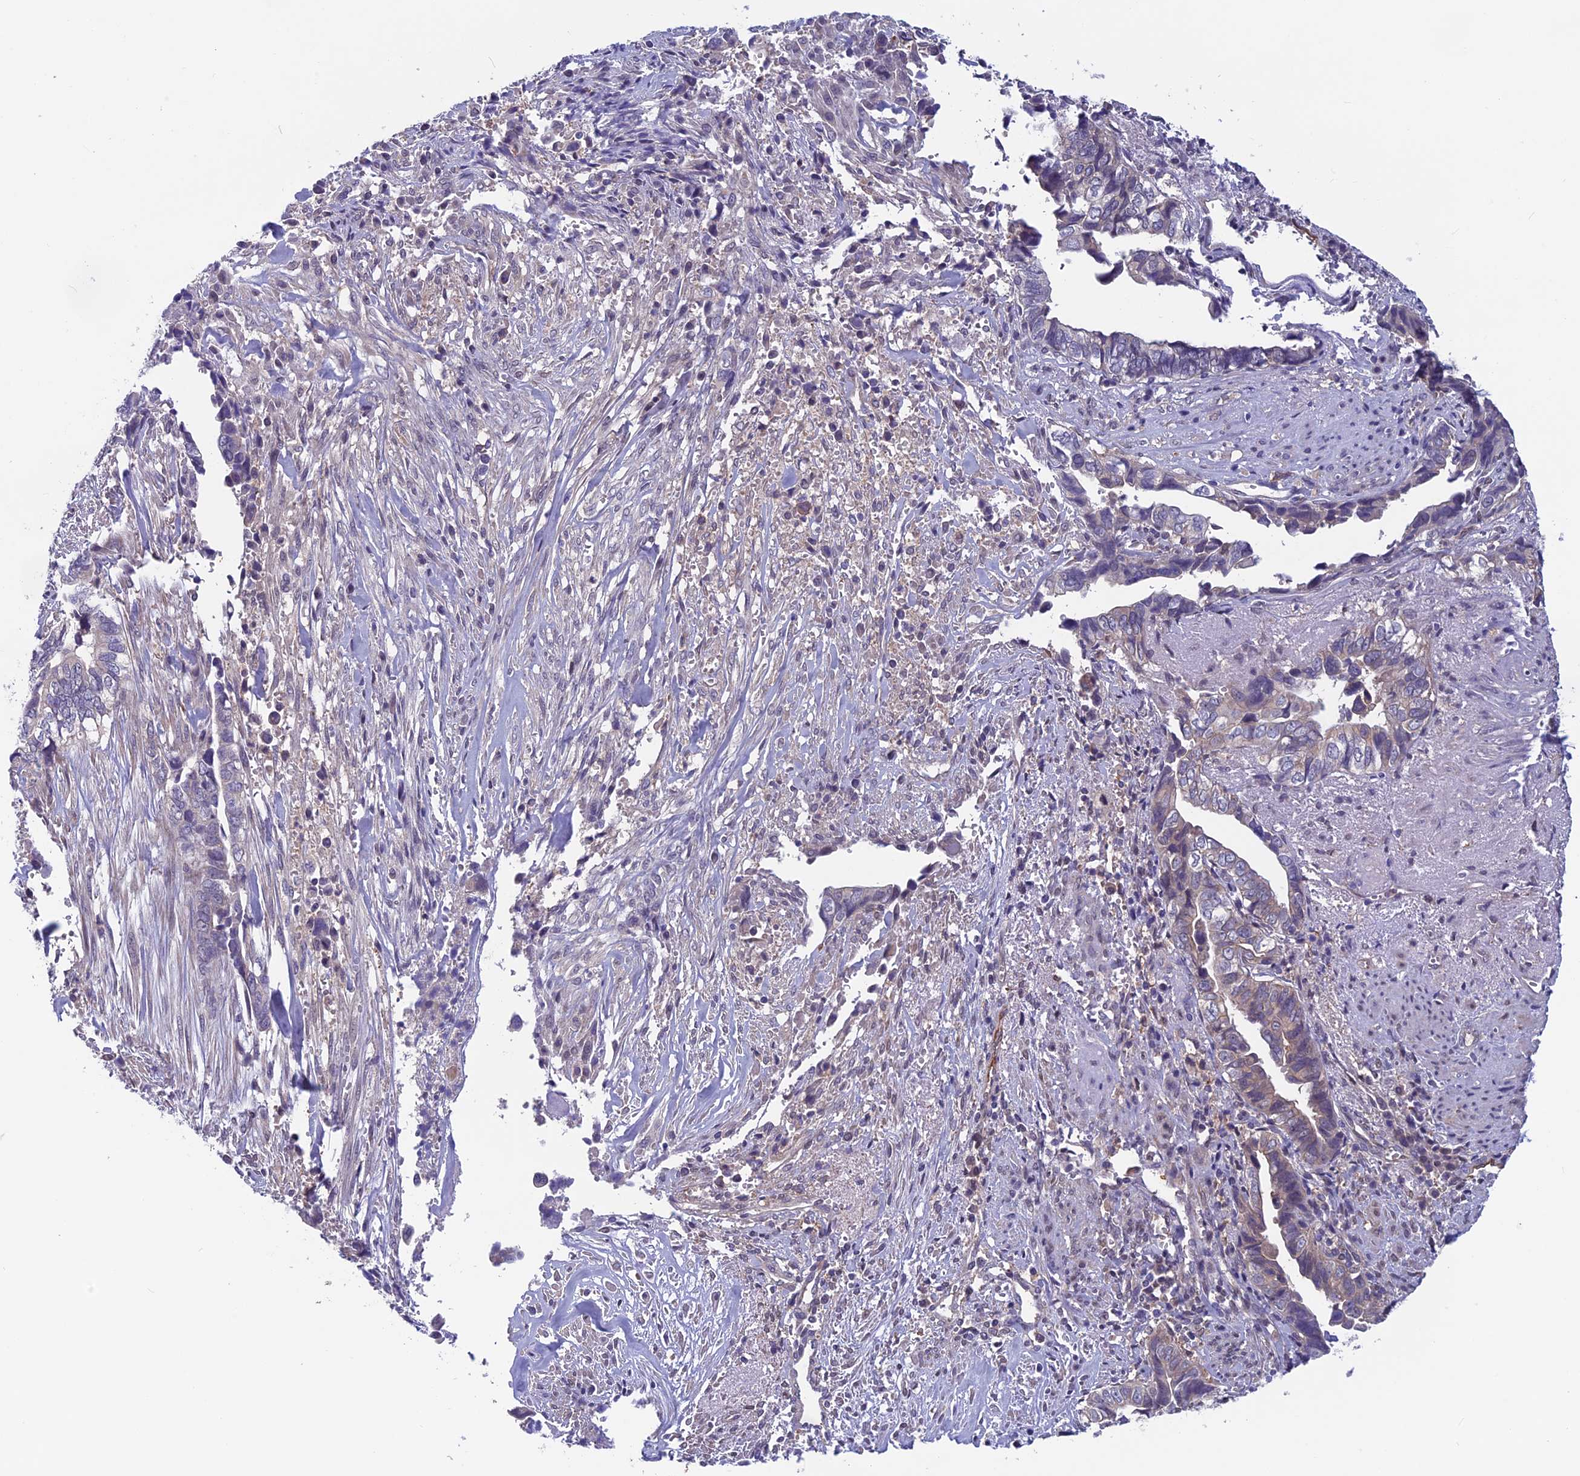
{"staining": {"intensity": "weak", "quantity": "<25%", "location": "cytoplasmic/membranous"}, "tissue": "liver cancer", "cell_type": "Tumor cells", "image_type": "cancer", "snomed": [{"axis": "morphology", "description": "Cholangiocarcinoma"}, {"axis": "topography", "description": "Liver"}], "caption": "Liver cholangiocarcinoma stained for a protein using immunohistochemistry reveals no expression tumor cells.", "gene": "MAST2", "patient": {"sex": "female", "age": 79}}